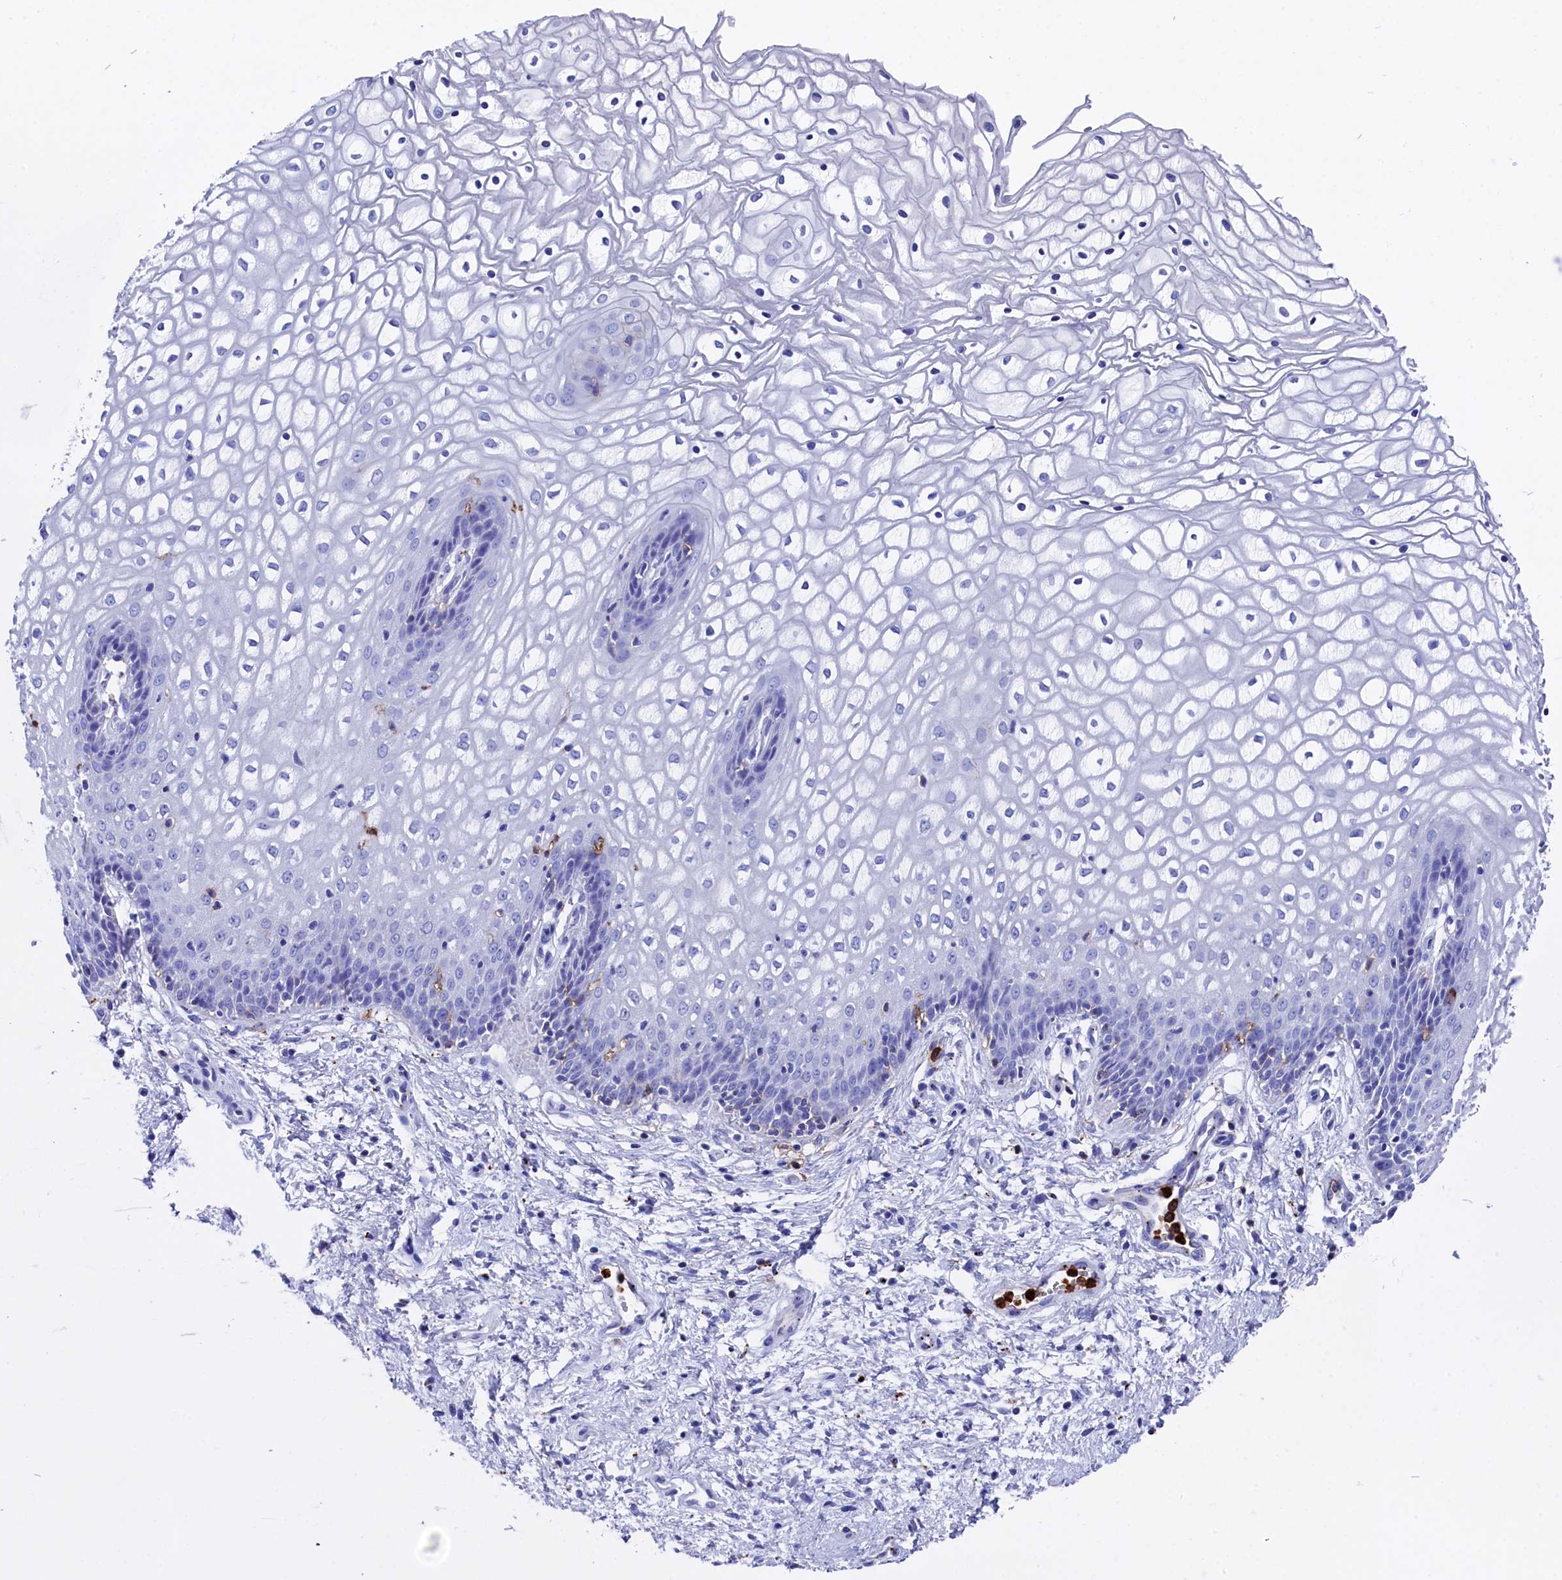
{"staining": {"intensity": "negative", "quantity": "none", "location": "none"}, "tissue": "vagina", "cell_type": "Squamous epithelial cells", "image_type": "normal", "snomed": [{"axis": "morphology", "description": "Normal tissue, NOS"}, {"axis": "topography", "description": "Vagina"}], "caption": "This is a photomicrograph of immunohistochemistry staining of normal vagina, which shows no positivity in squamous epithelial cells.", "gene": "PLAC8", "patient": {"sex": "female", "age": 34}}